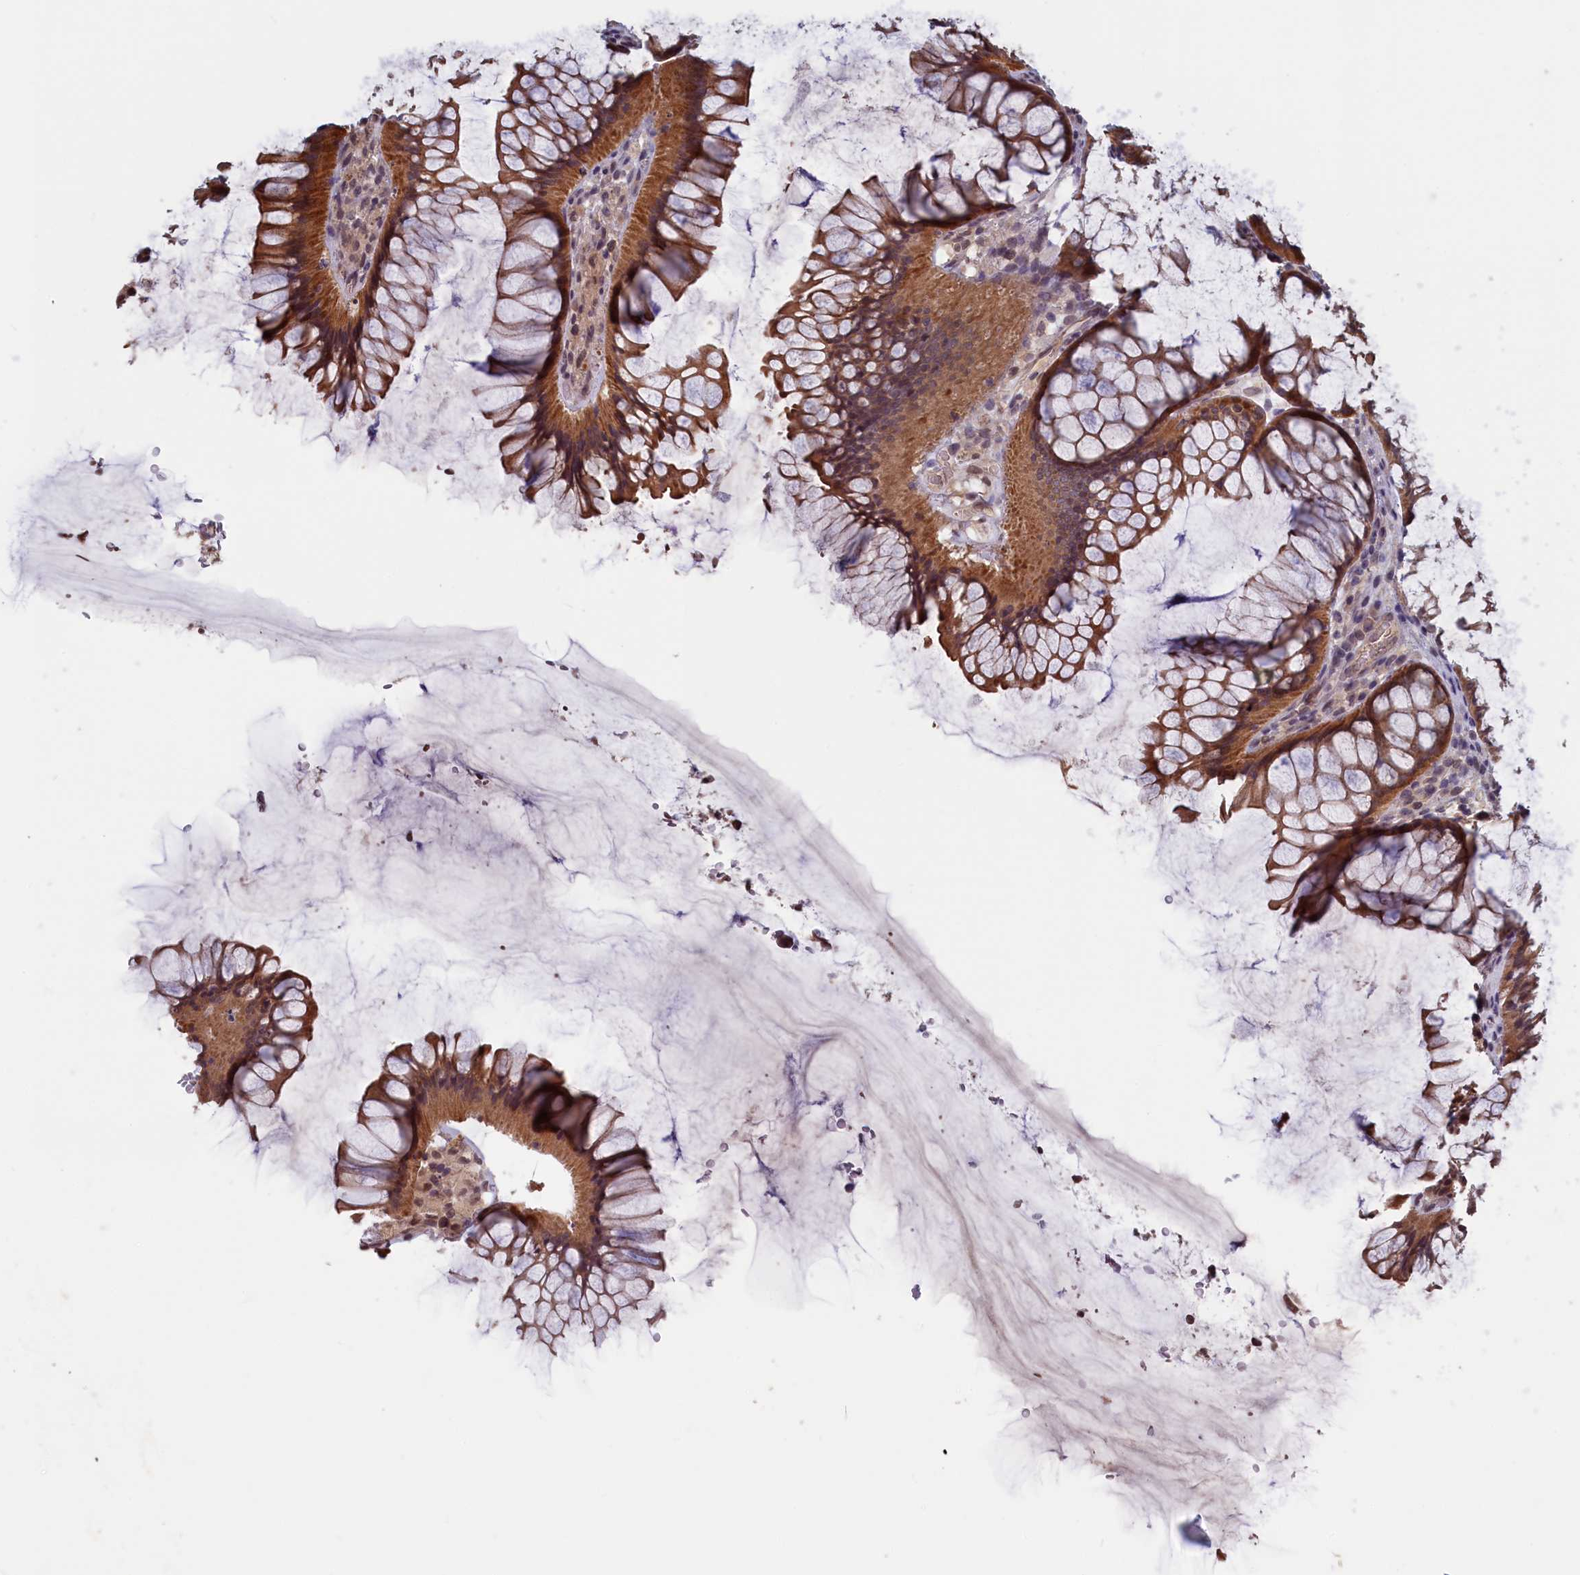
{"staining": {"intensity": "weak", "quantity": "25%-75%", "location": "cytoplasmic/membranous"}, "tissue": "colon", "cell_type": "Endothelial cells", "image_type": "normal", "snomed": [{"axis": "morphology", "description": "Normal tissue, NOS"}, {"axis": "topography", "description": "Colon"}], "caption": "This micrograph reveals IHC staining of benign human colon, with low weak cytoplasmic/membranous expression in about 25%-75% of endothelial cells.", "gene": "PLP2", "patient": {"sex": "female", "age": 82}}